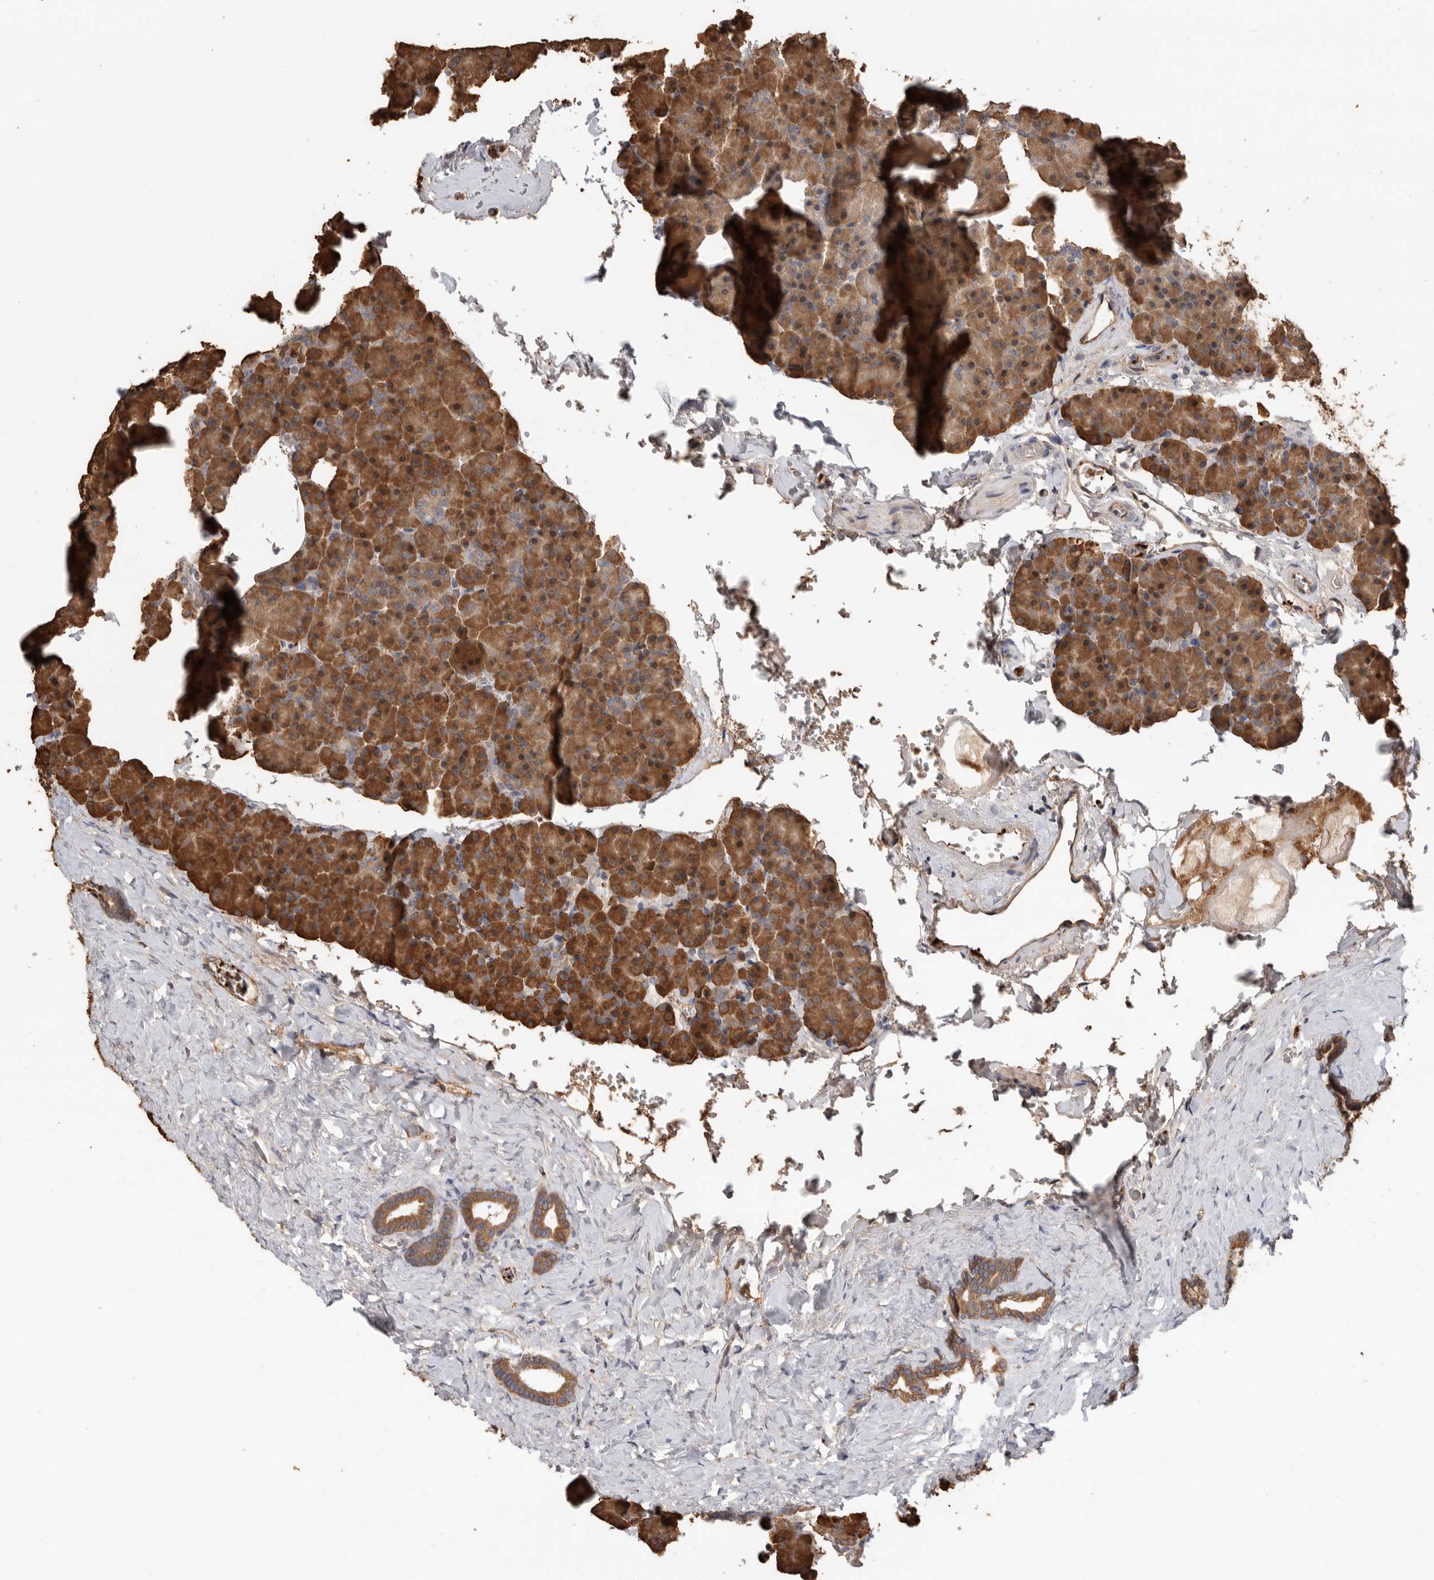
{"staining": {"intensity": "moderate", "quantity": ">75%", "location": "cytoplasmic/membranous"}, "tissue": "pancreas", "cell_type": "Exocrine glandular cells", "image_type": "normal", "snomed": [{"axis": "morphology", "description": "Normal tissue, NOS"}, {"axis": "morphology", "description": "Carcinoid, malignant, NOS"}, {"axis": "topography", "description": "Pancreas"}], "caption": "Protein expression analysis of normal human pancreas reveals moderate cytoplasmic/membranous staining in about >75% of exocrine glandular cells. The staining is performed using DAB (3,3'-diaminobenzidine) brown chromogen to label protein expression. The nuclei are counter-stained blue using hematoxylin.", "gene": "CDC42BPB", "patient": {"sex": "female", "age": 35}}